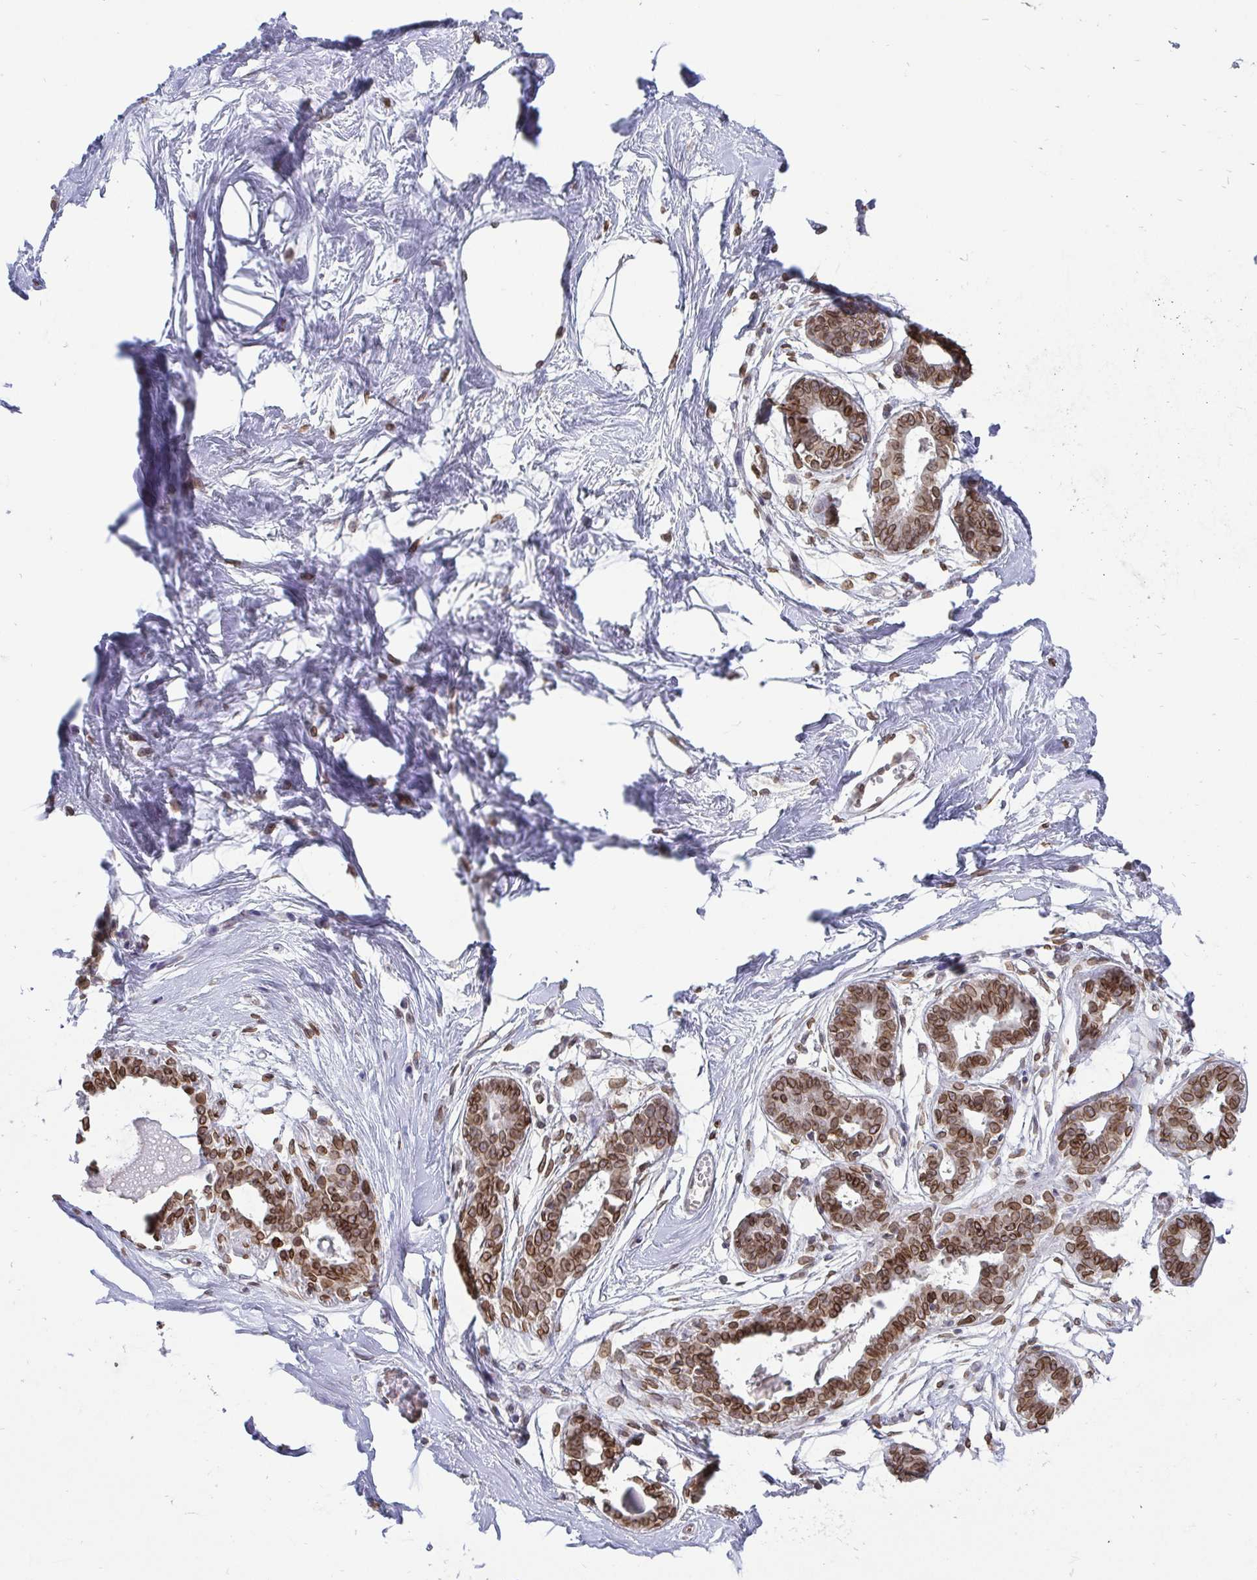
{"staining": {"intensity": "negative", "quantity": "none", "location": "none"}, "tissue": "breast", "cell_type": "Adipocytes", "image_type": "normal", "snomed": [{"axis": "morphology", "description": "Normal tissue, NOS"}, {"axis": "topography", "description": "Breast"}], "caption": "Immunohistochemical staining of unremarkable human breast exhibits no significant expression in adipocytes. (Immunohistochemistry, brightfield microscopy, high magnification).", "gene": "EMD", "patient": {"sex": "female", "age": 45}}